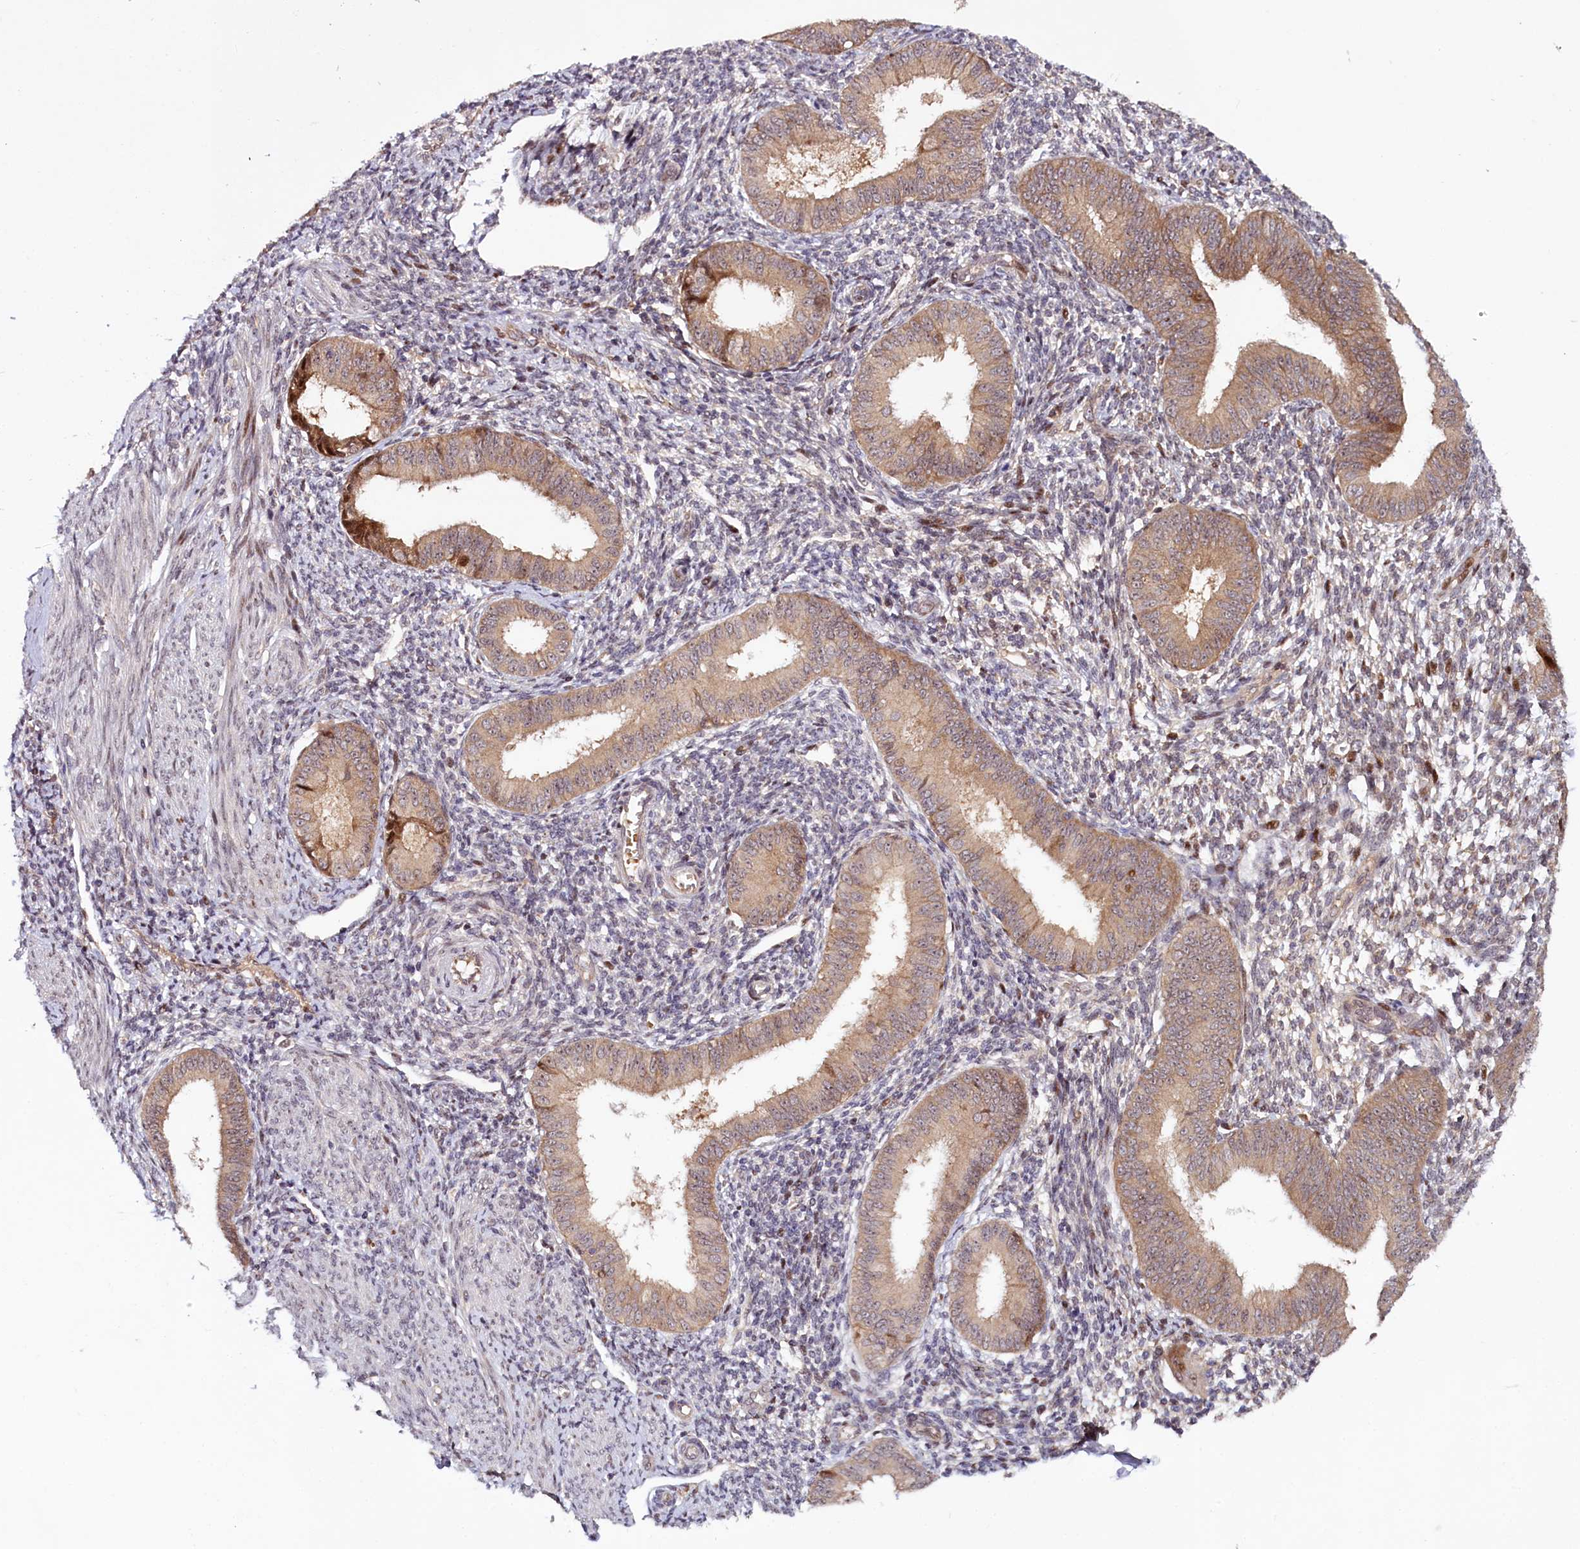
{"staining": {"intensity": "negative", "quantity": "none", "location": "none"}, "tissue": "endometrium", "cell_type": "Cells in endometrial stroma", "image_type": "normal", "snomed": [{"axis": "morphology", "description": "Normal tissue, NOS"}, {"axis": "topography", "description": "Uterus"}, {"axis": "topography", "description": "Endometrium"}], "caption": "Protein analysis of benign endometrium exhibits no significant positivity in cells in endometrial stroma.", "gene": "N4BP2L1", "patient": {"sex": "female", "age": 48}}